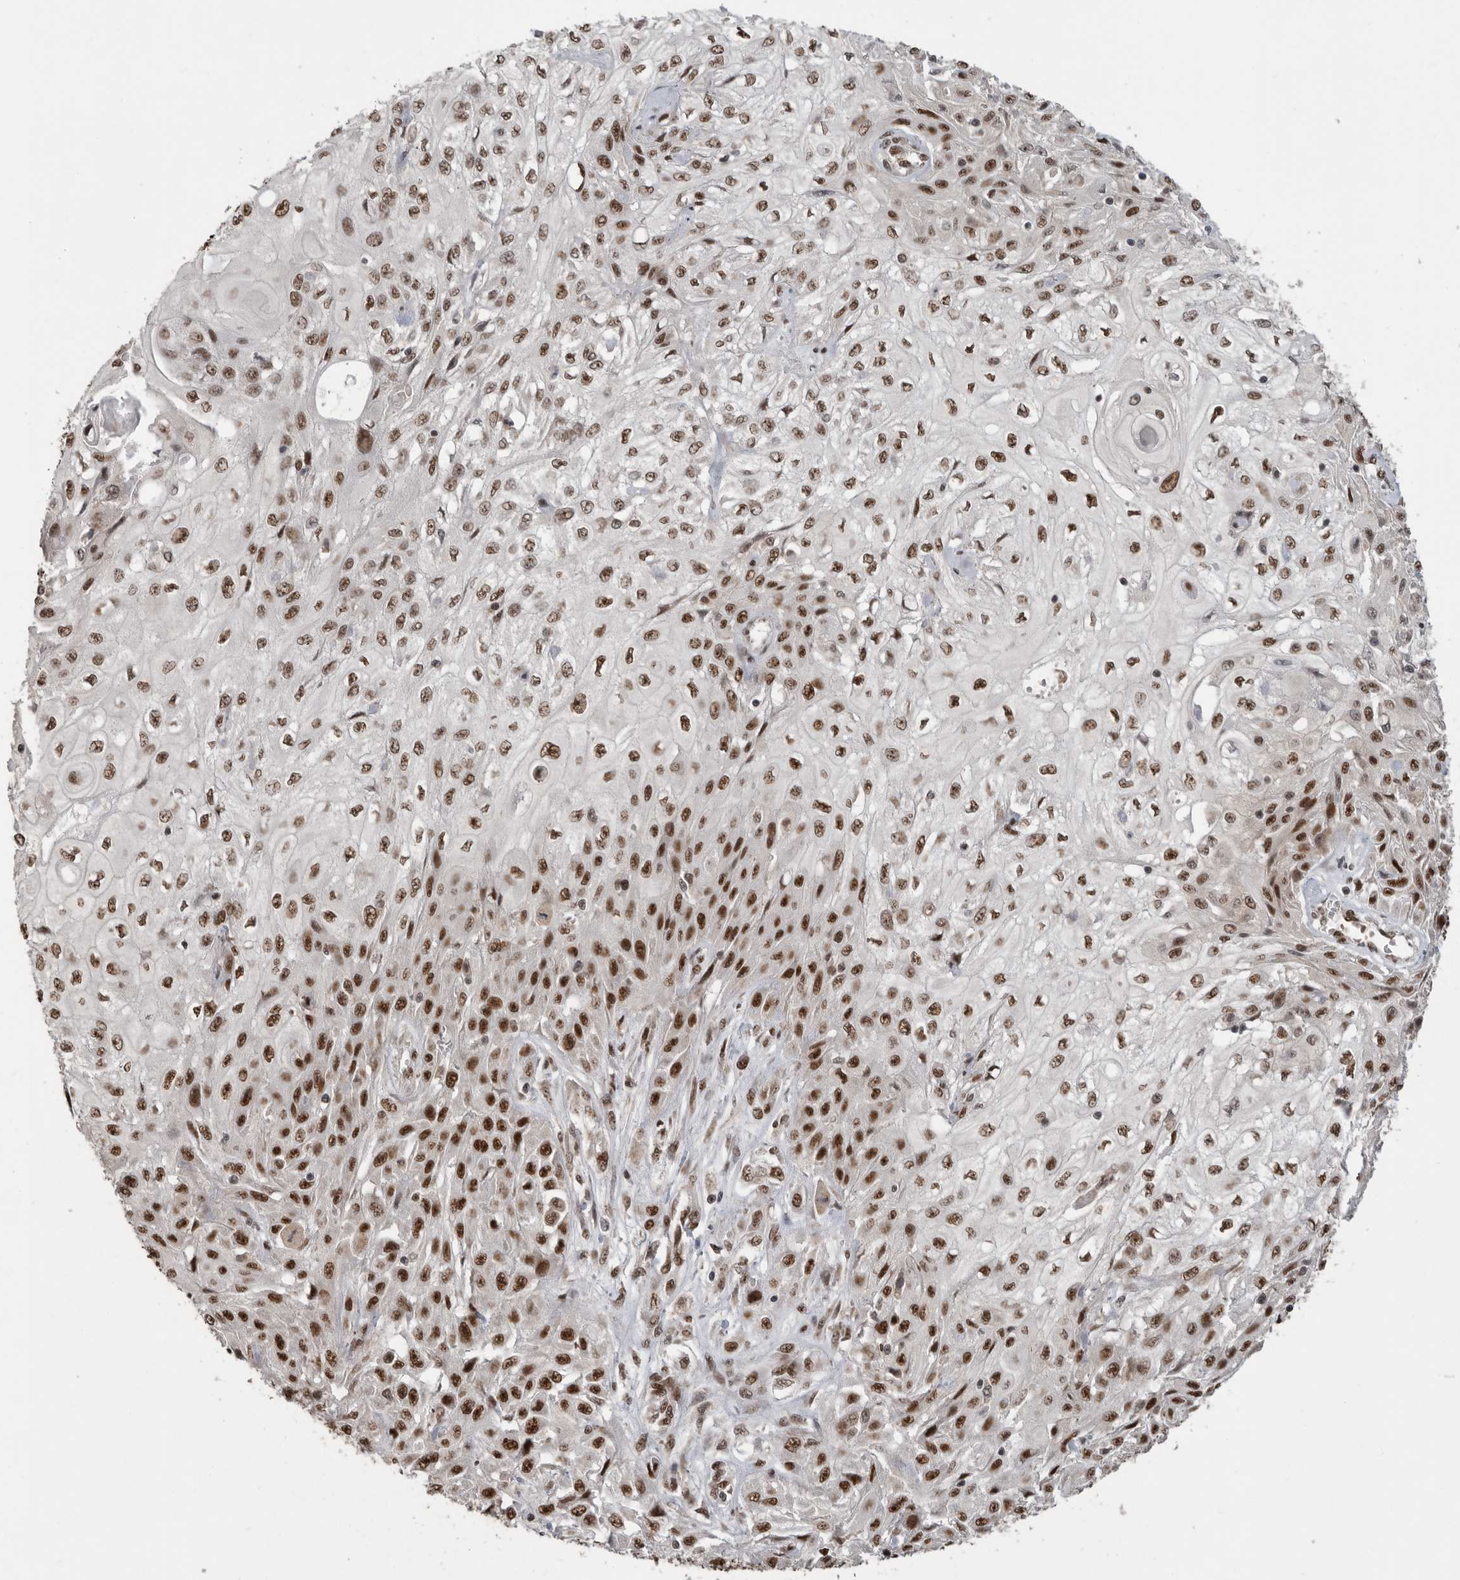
{"staining": {"intensity": "strong", "quantity": ">75%", "location": "nuclear"}, "tissue": "skin cancer", "cell_type": "Tumor cells", "image_type": "cancer", "snomed": [{"axis": "morphology", "description": "Squamous cell carcinoma, NOS"}, {"axis": "morphology", "description": "Squamous cell carcinoma, metastatic, NOS"}, {"axis": "topography", "description": "Skin"}, {"axis": "topography", "description": "Lymph node"}], "caption": "High-magnification brightfield microscopy of skin cancer (metastatic squamous cell carcinoma) stained with DAB (3,3'-diaminobenzidine) (brown) and counterstained with hematoxylin (blue). tumor cells exhibit strong nuclear staining is seen in approximately>75% of cells. Ihc stains the protein of interest in brown and the nuclei are stained blue.", "gene": "PPP1R10", "patient": {"sex": "male", "age": 75}}